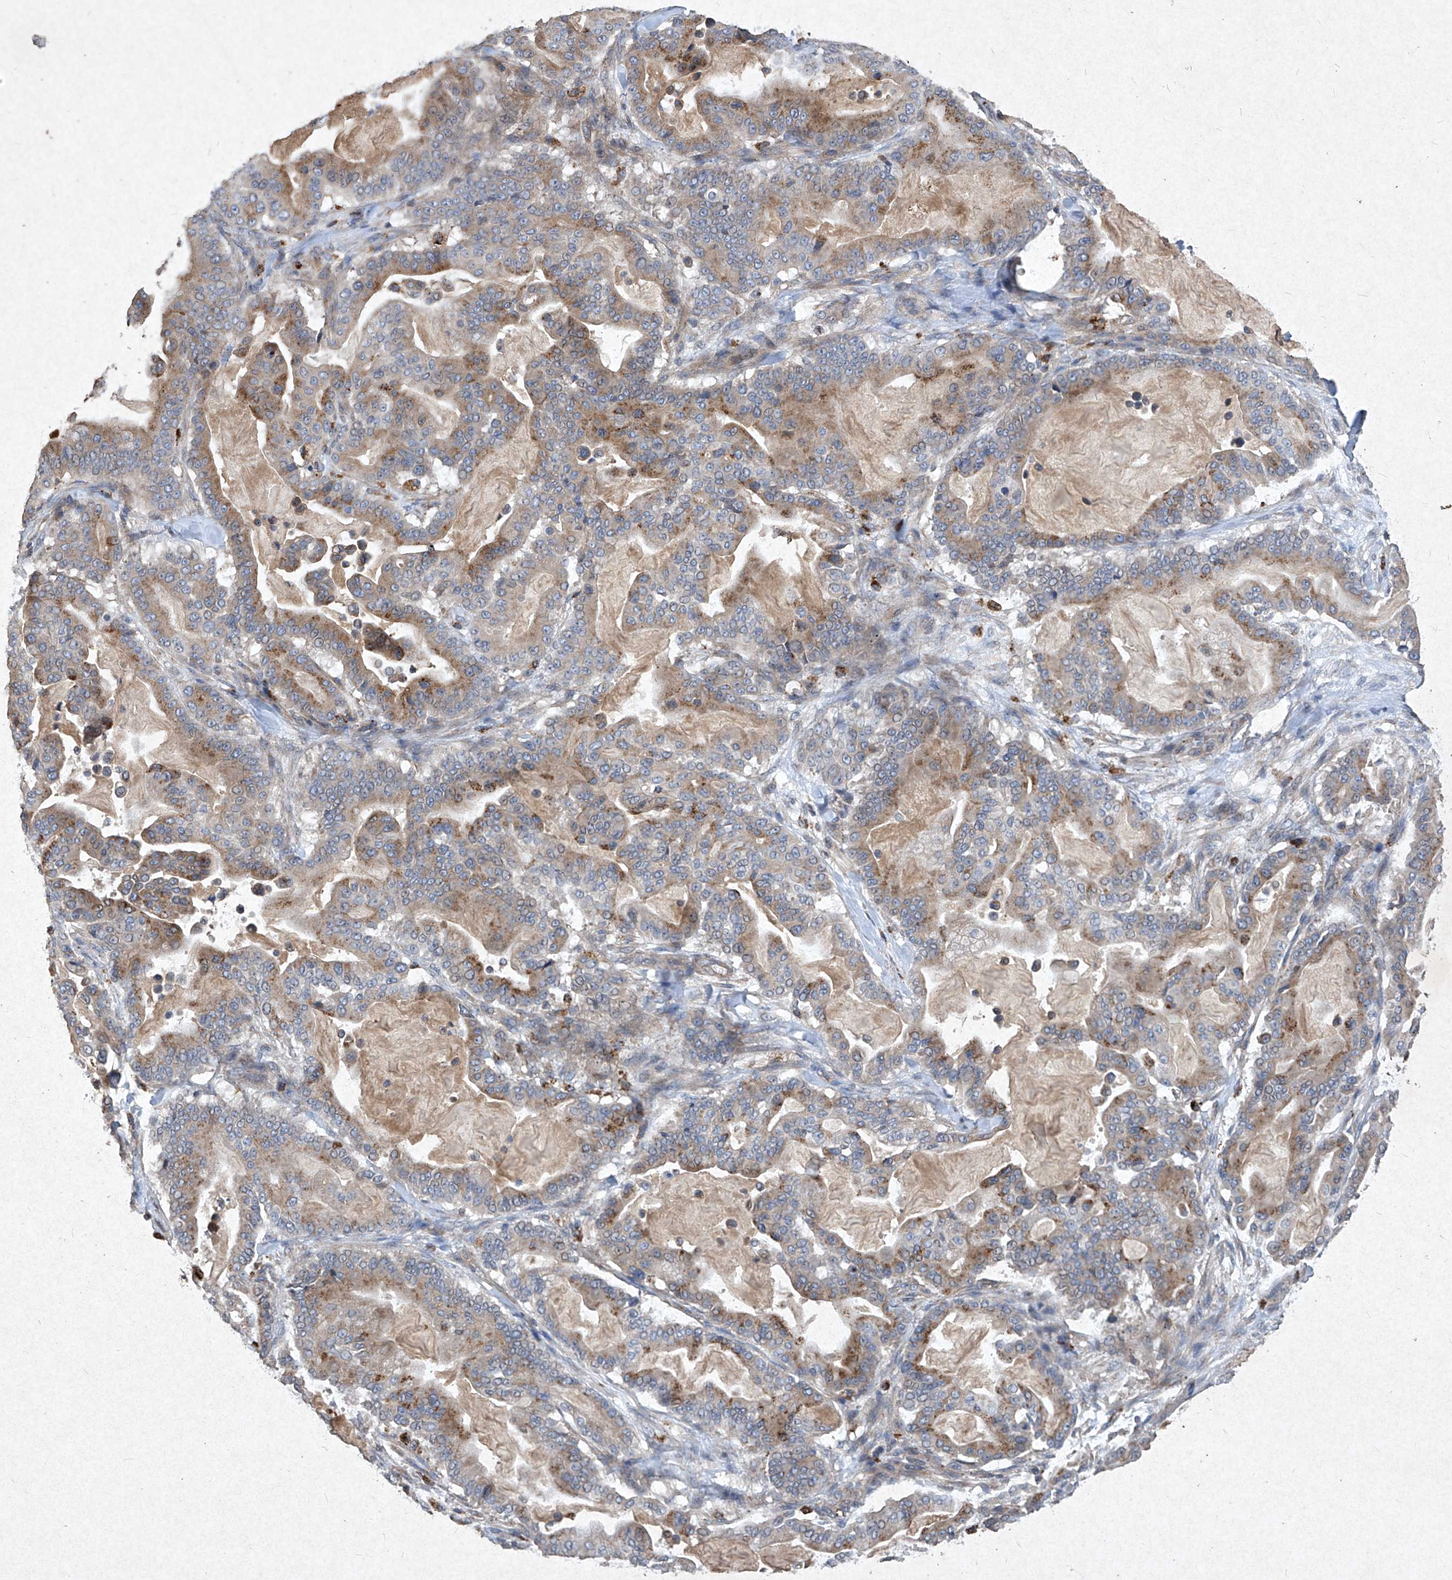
{"staining": {"intensity": "moderate", "quantity": "25%-75%", "location": "cytoplasmic/membranous"}, "tissue": "pancreatic cancer", "cell_type": "Tumor cells", "image_type": "cancer", "snomed": [{"axis": "morphology", "description": "Adenocarcinoma, NOS"}, {"axis": "topography", "description": "Pancreas"}], "caption": "Tumor cells demonstrate medium levels of moderate cytoplasmic/membranous positivity in approximately 25%-75% of cells in human pancreatic cancer (adenocarcinoma).", "gene": "MED16", "patient": {"sex": "male", "age": 63}}